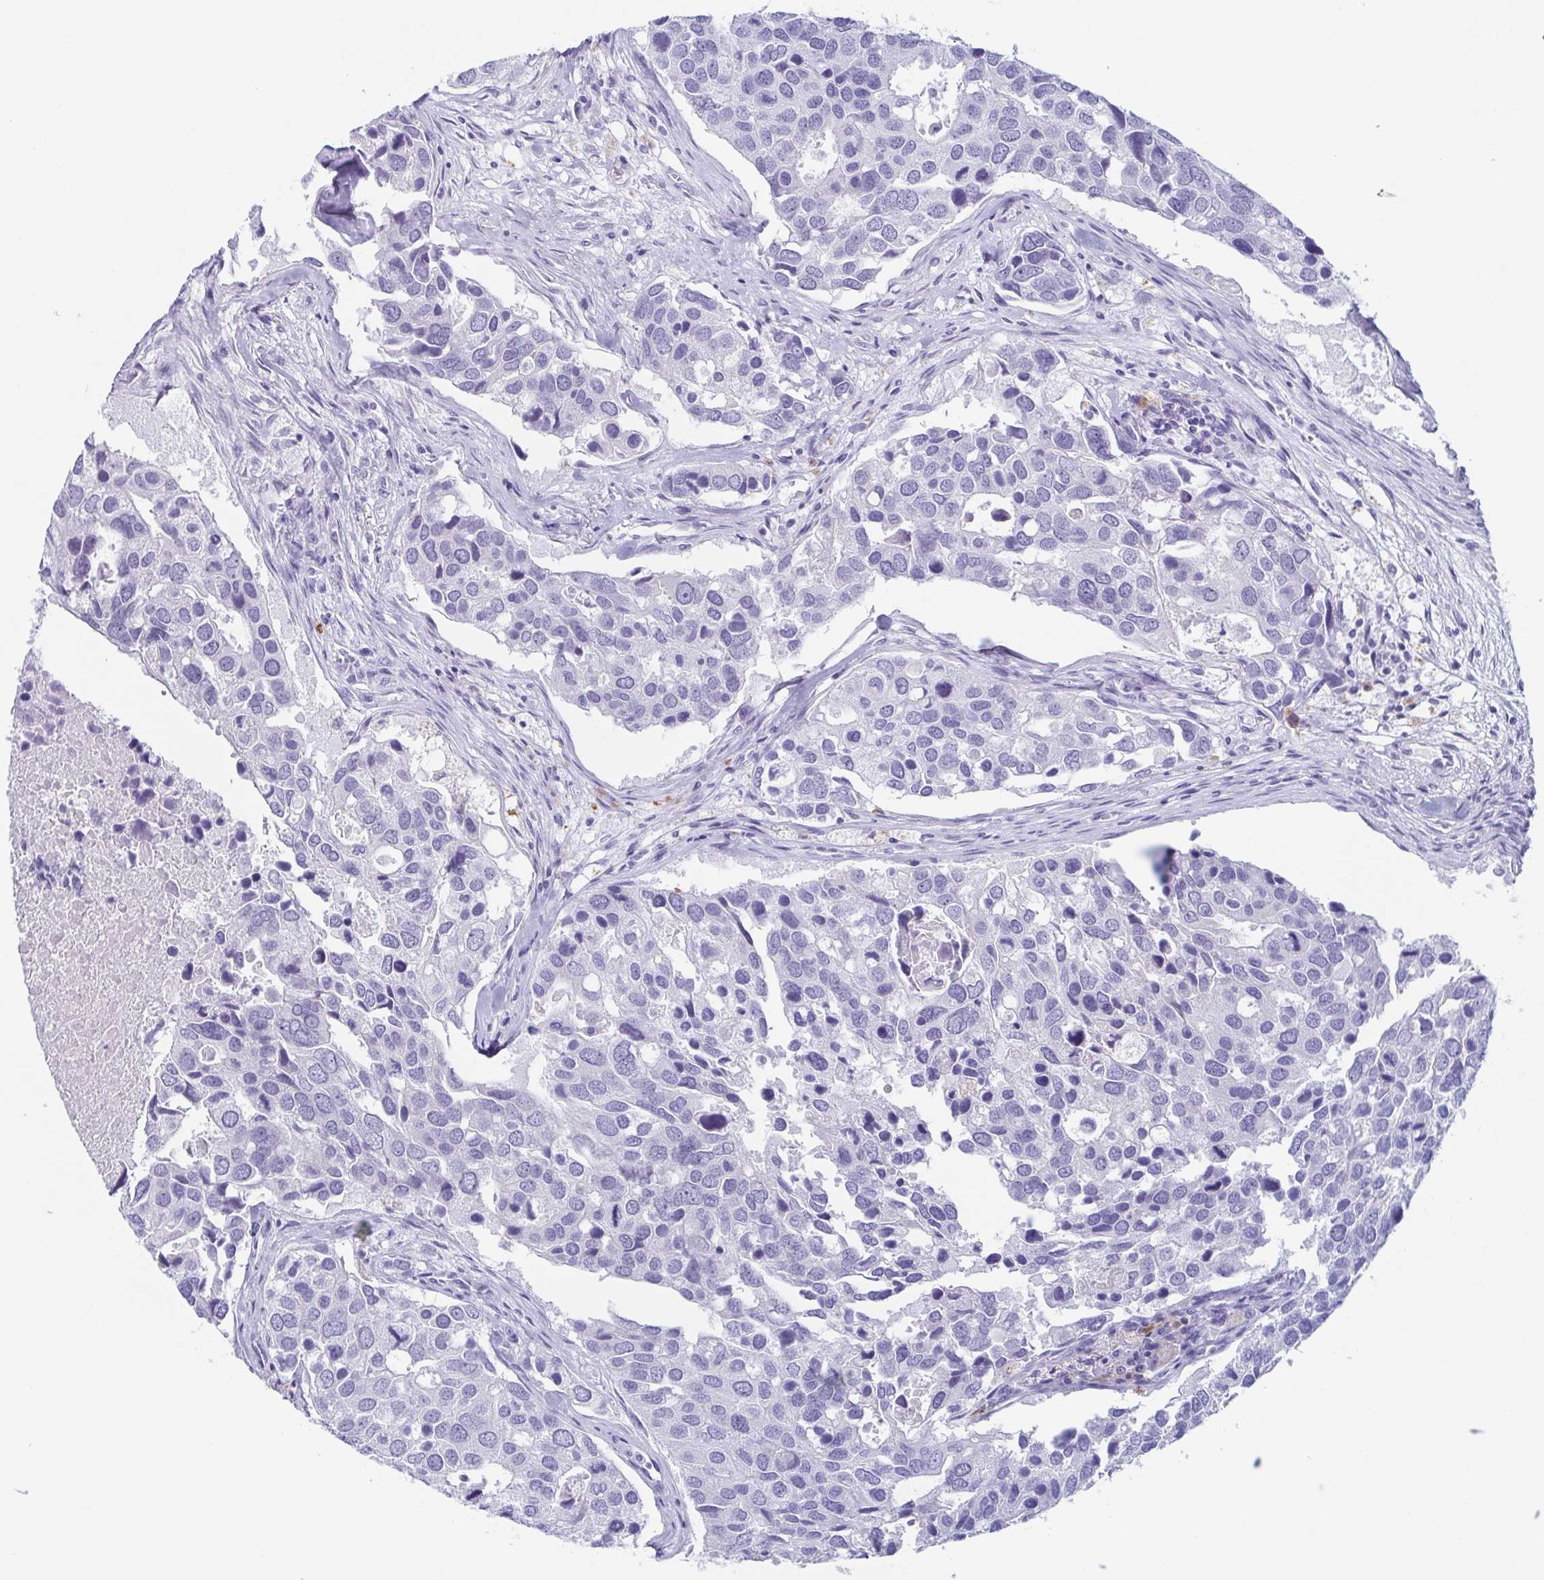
{"staining": {"intensity": "negative", "quantity": "none", "location": "none"}, "tissue": "breast cancer", "cell_type": "Tumor cells", "image_type": "cancer", "snomed": [{"axis": "morphology", "description": "Duct carcinoma"}, {"axis": "topography", "description": "Breast"}], "caption": "Protein analysis of breast intraductal carcinoma displays no significant staining in tumor cells.", "gene": "LYRM2", "patient": {"sex": "female", "age": 83}}